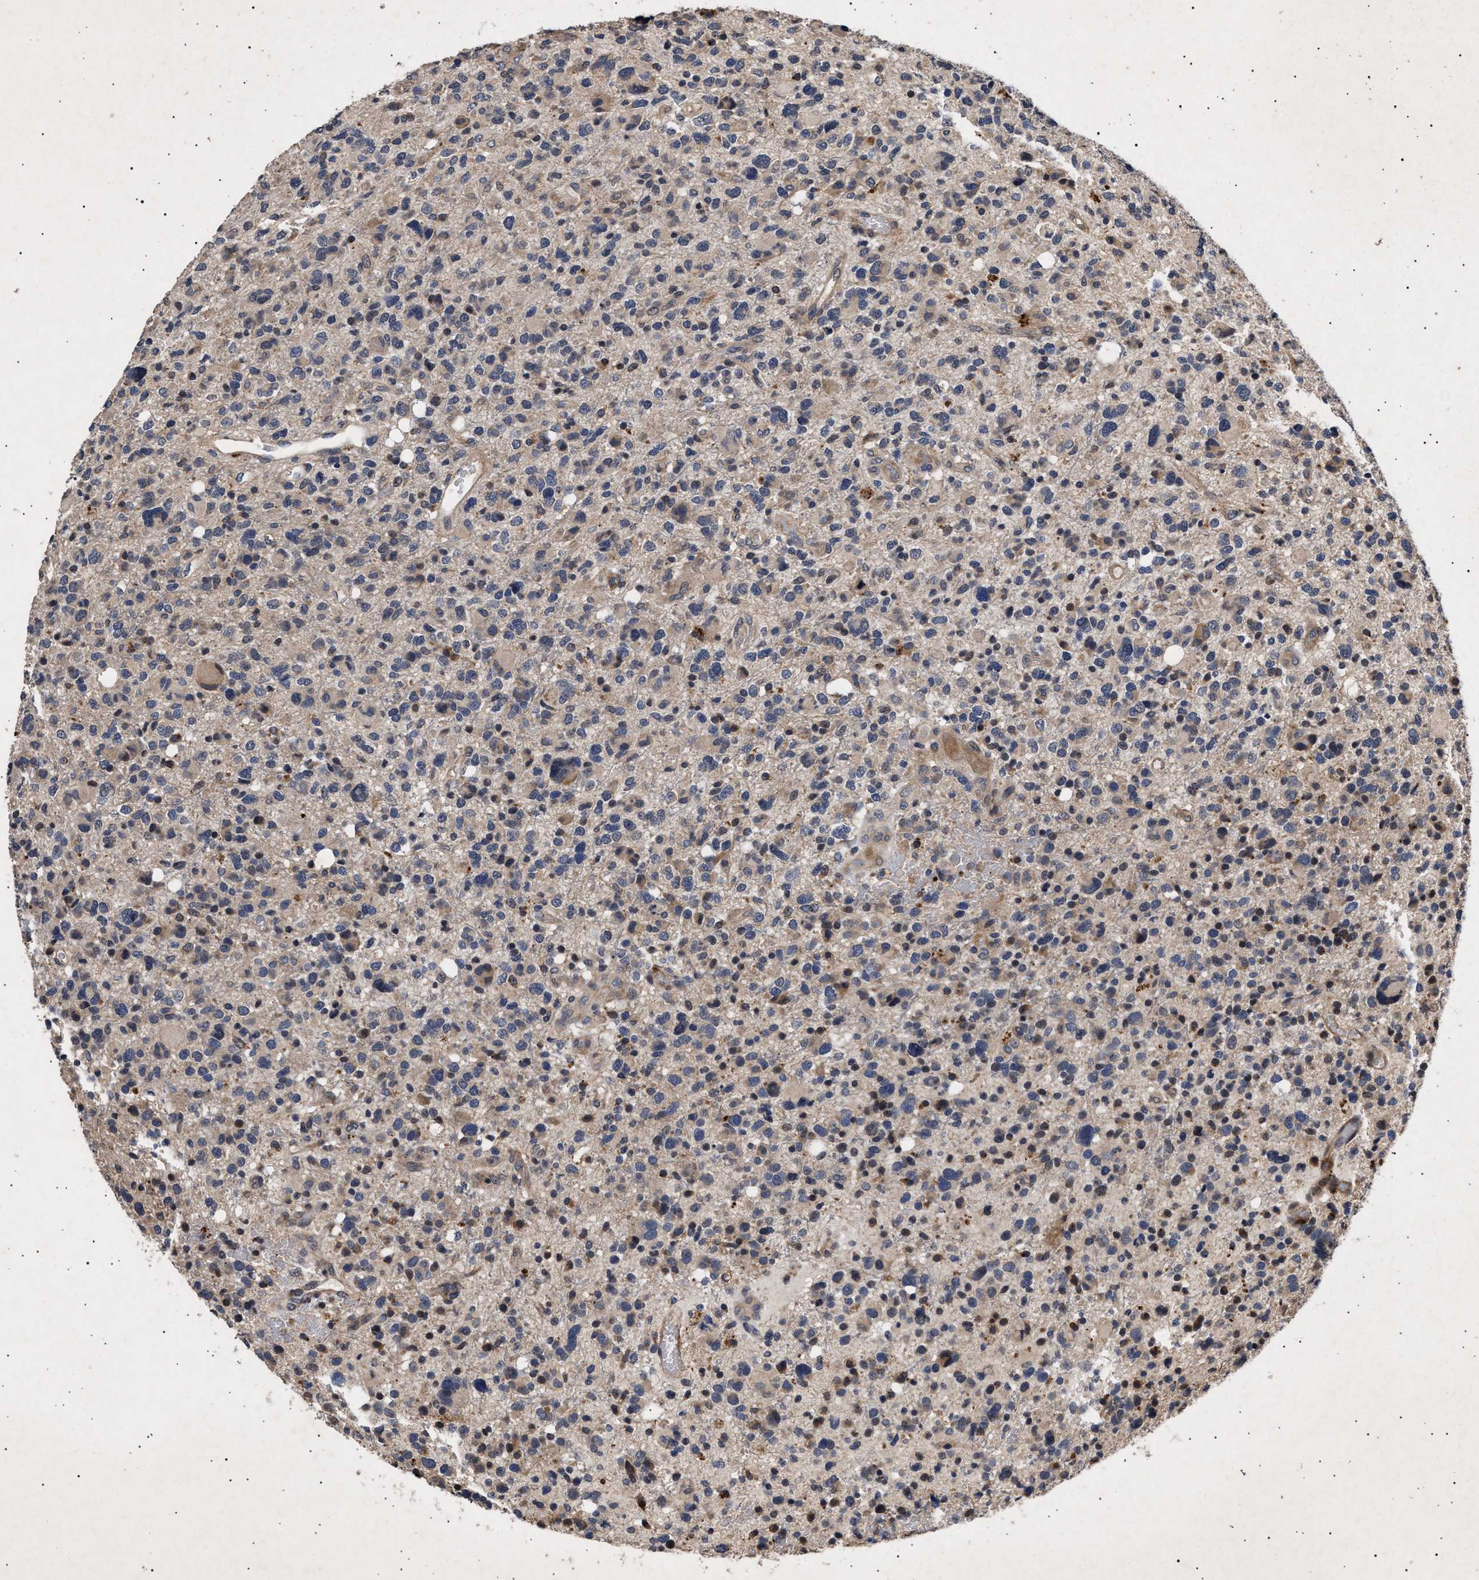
{"staining": {"intensity": "weak", "quantity": "<25%", "location": "cytoplasmic/membranous"}, "tissue": "glioma", "cell_type": "Tumor cells", "image_type": "cancer", "snomed": [{"axis": "morphology", "description": "Glioma, malignant, High grade"}, {"axis": "topography", "description": "Brain"}], "caption": "Micrograph shows no protein staining in tumor cells of glioma tissue.", "gene": "ITGB5", "patient": {"sex": "male", "age": 48}}